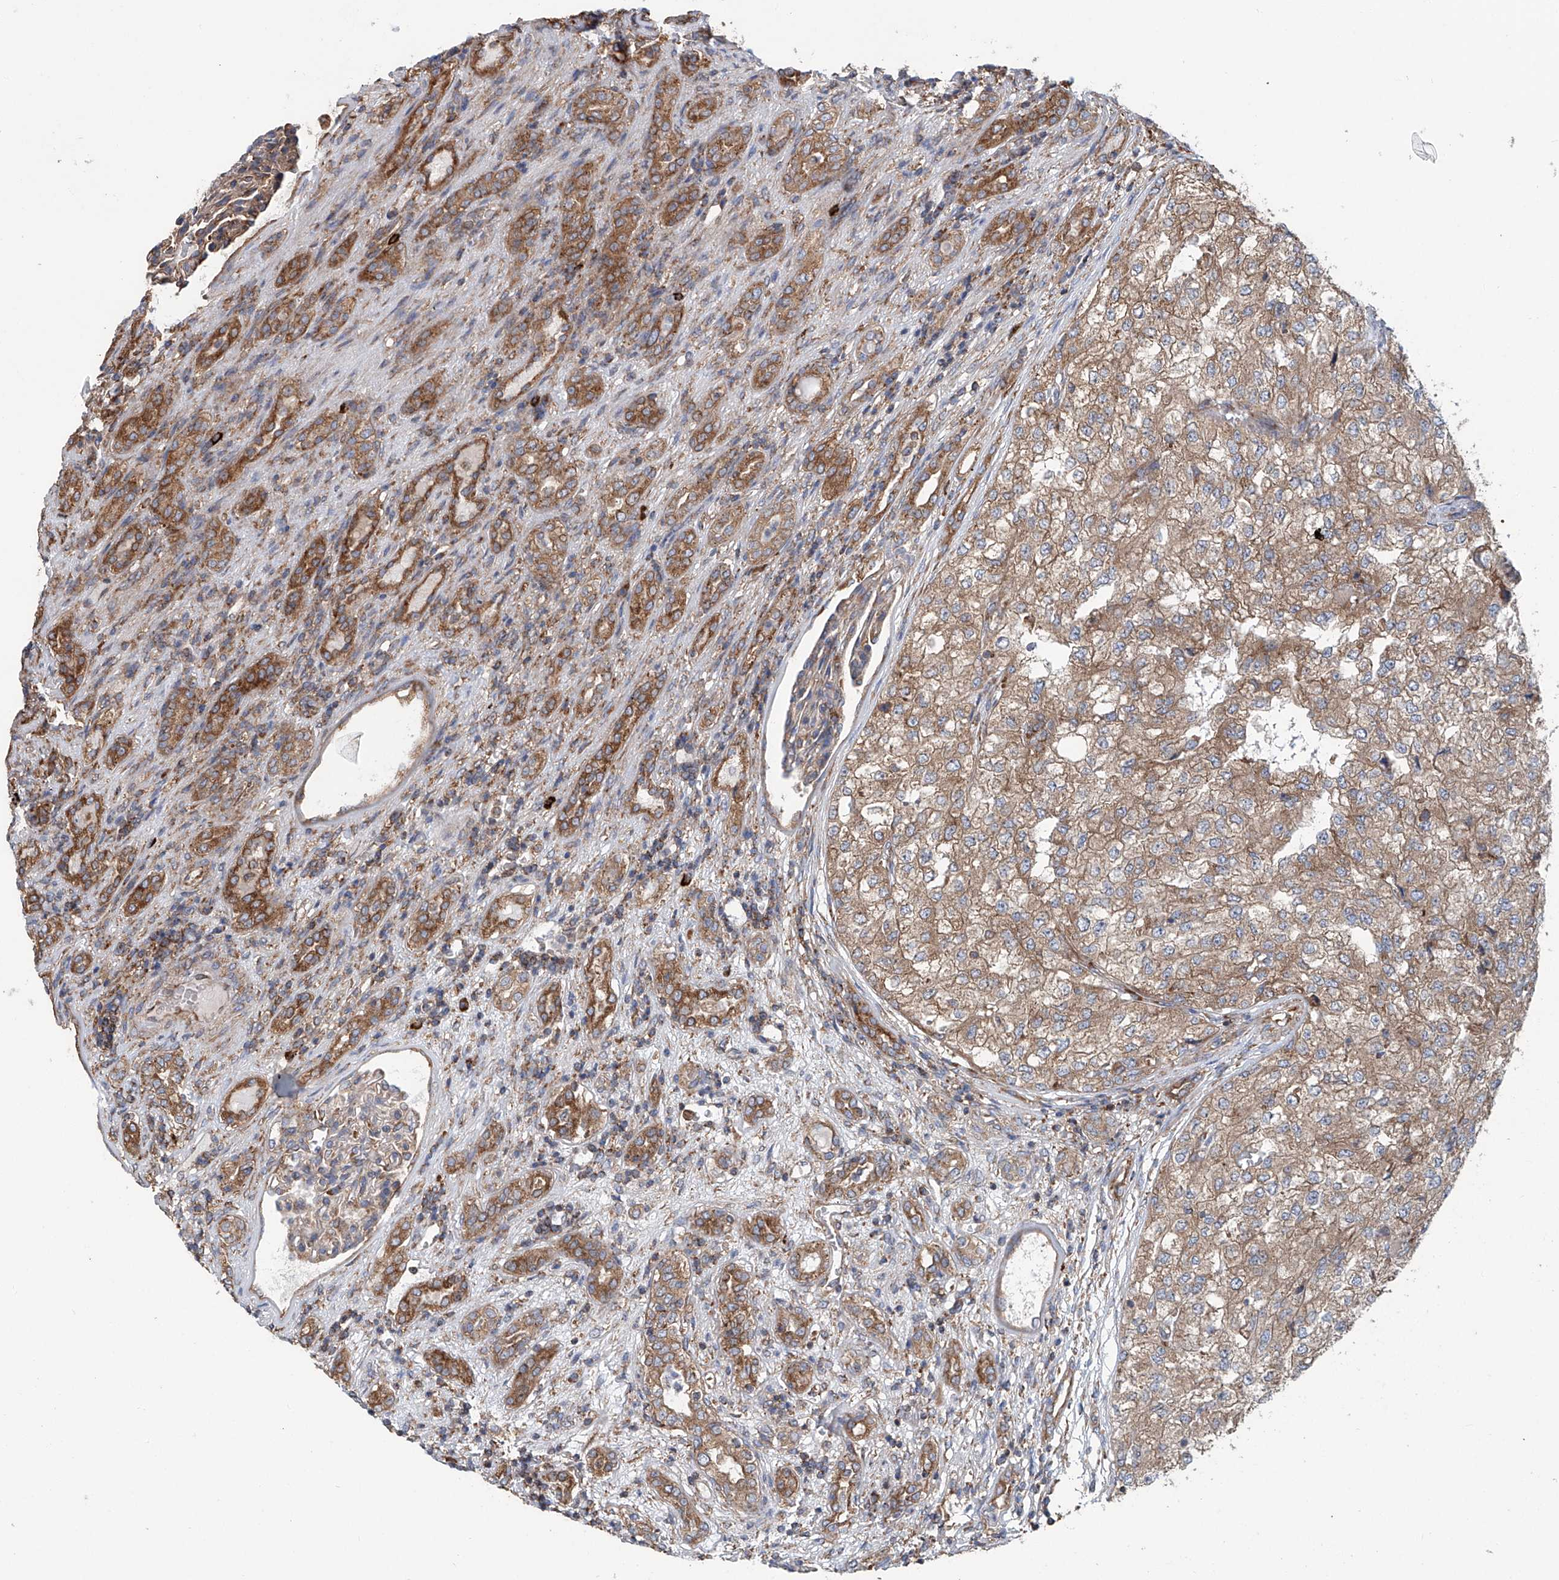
{"staining": {"intensity": "moderate", "quantity": ">75%", "location": "cytoplasmic/membranous"}, "tissue": "renal cancer", "cell_type": "Tumor cells", "image_type": "cancer", "snomed": [{"axis": "morphology", "description": "Adenocarcinoma, NOS"}, {"axis": "topography", "description": "Kidney"}], "caption": "Protein analysis of renal adenocarcinoma tissue exhibits moderate cytoplasmic/membranous positivity in about >75% of tumor cells.", "gene": "SENP2", "patient": {"sex": "female", "age": 54}}